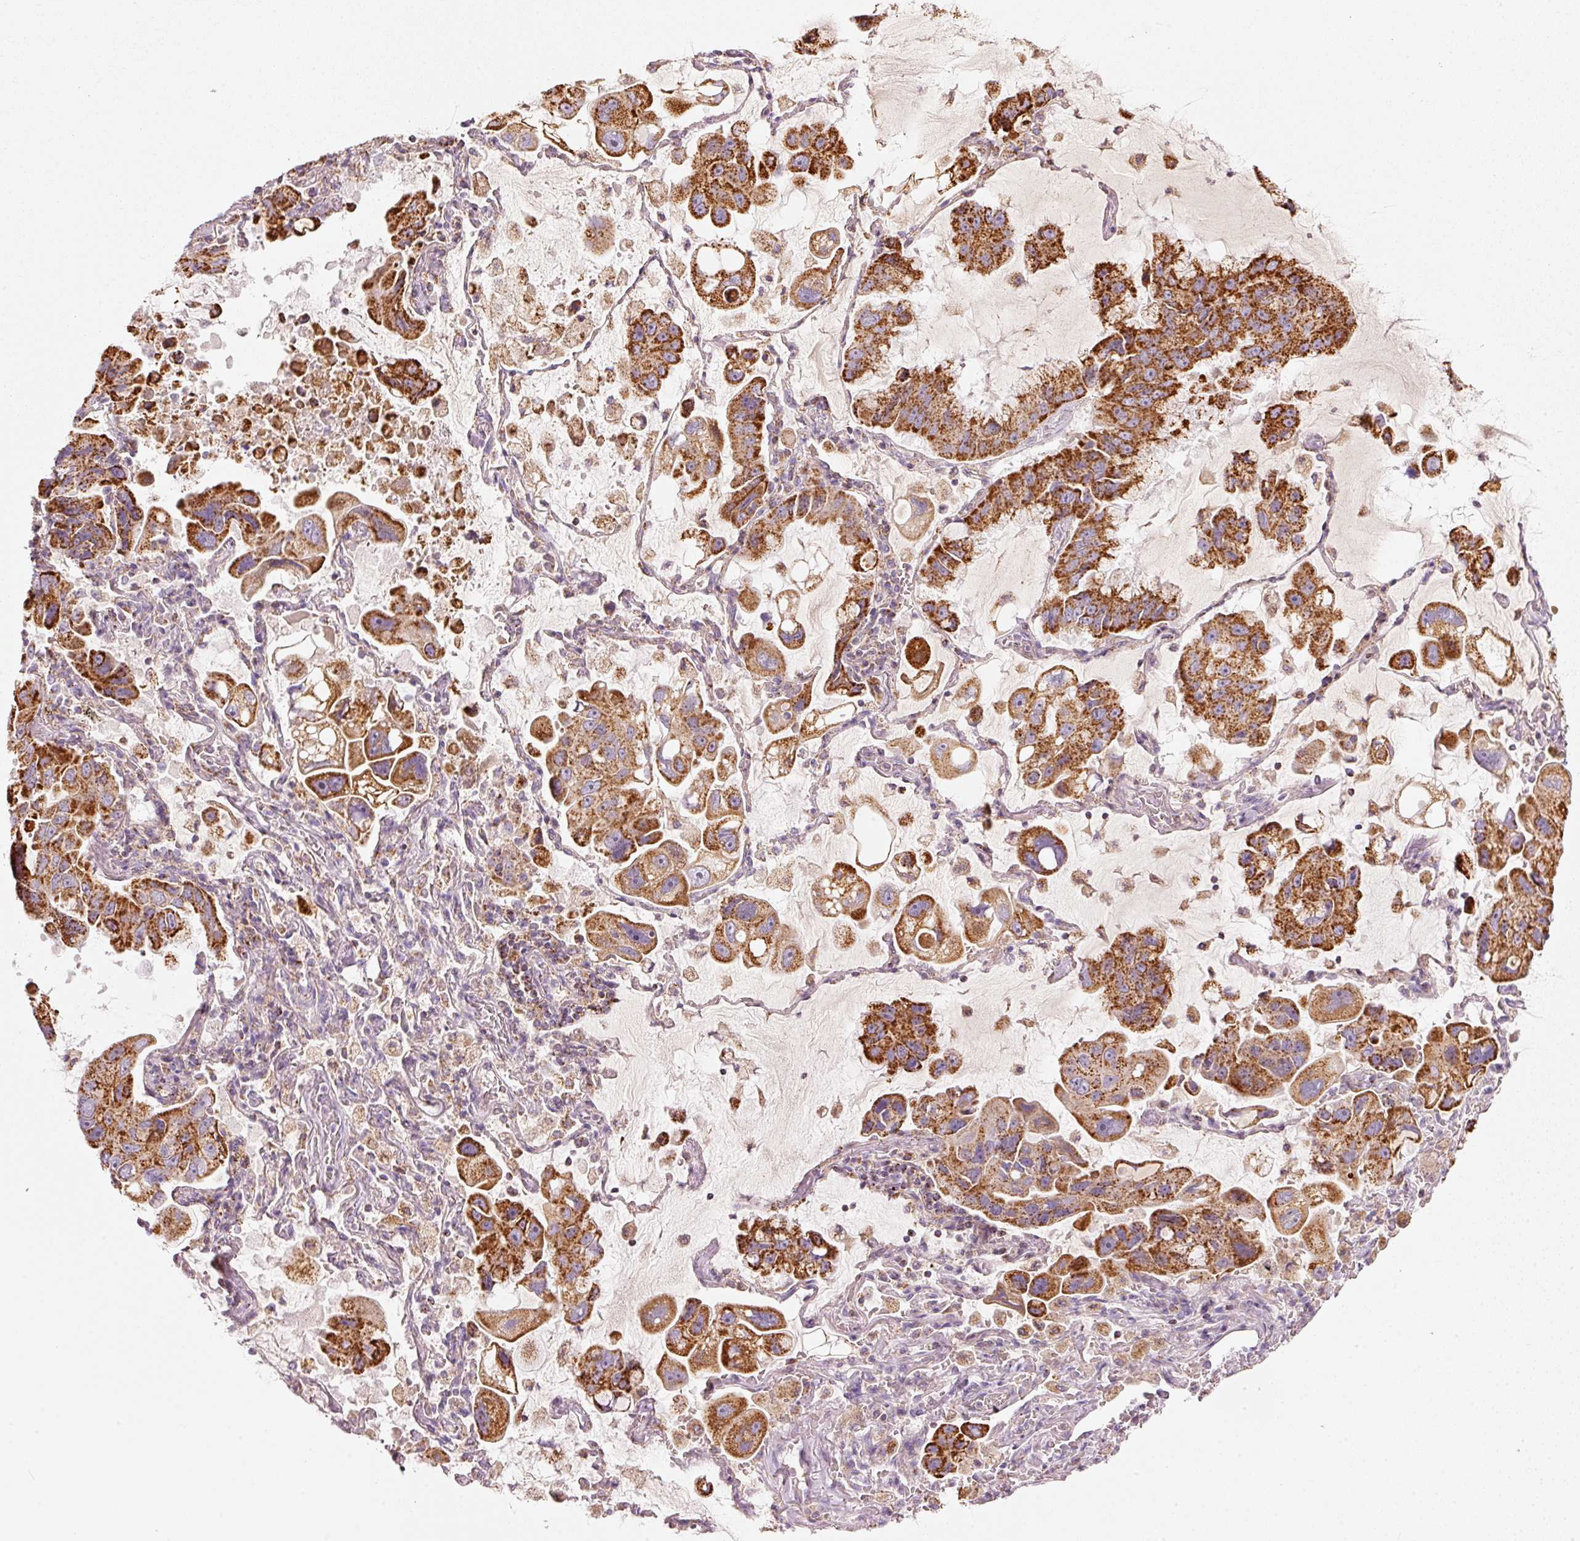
{"staining": {"intensity": "strong", "quantity": ">75%", "location": "cytoplasmic/membranous"}, "tissue": "lung cancer", "cell_type": "Tumor cells", "image_type": "cancer", "snomed": [{"axis": "morphology", "description": "Adenocarcinoma, NOS"}, {"axis": "topography", "description": "Lung"}], "caption": "A photomicrograph of human lung adenocarcinoma stained for a protein exhibits strong cytoplasmic/membranous brown staining in tumor cells.", "gene": "C17orf98", "patient": {"sex": "male", "age": 64}}